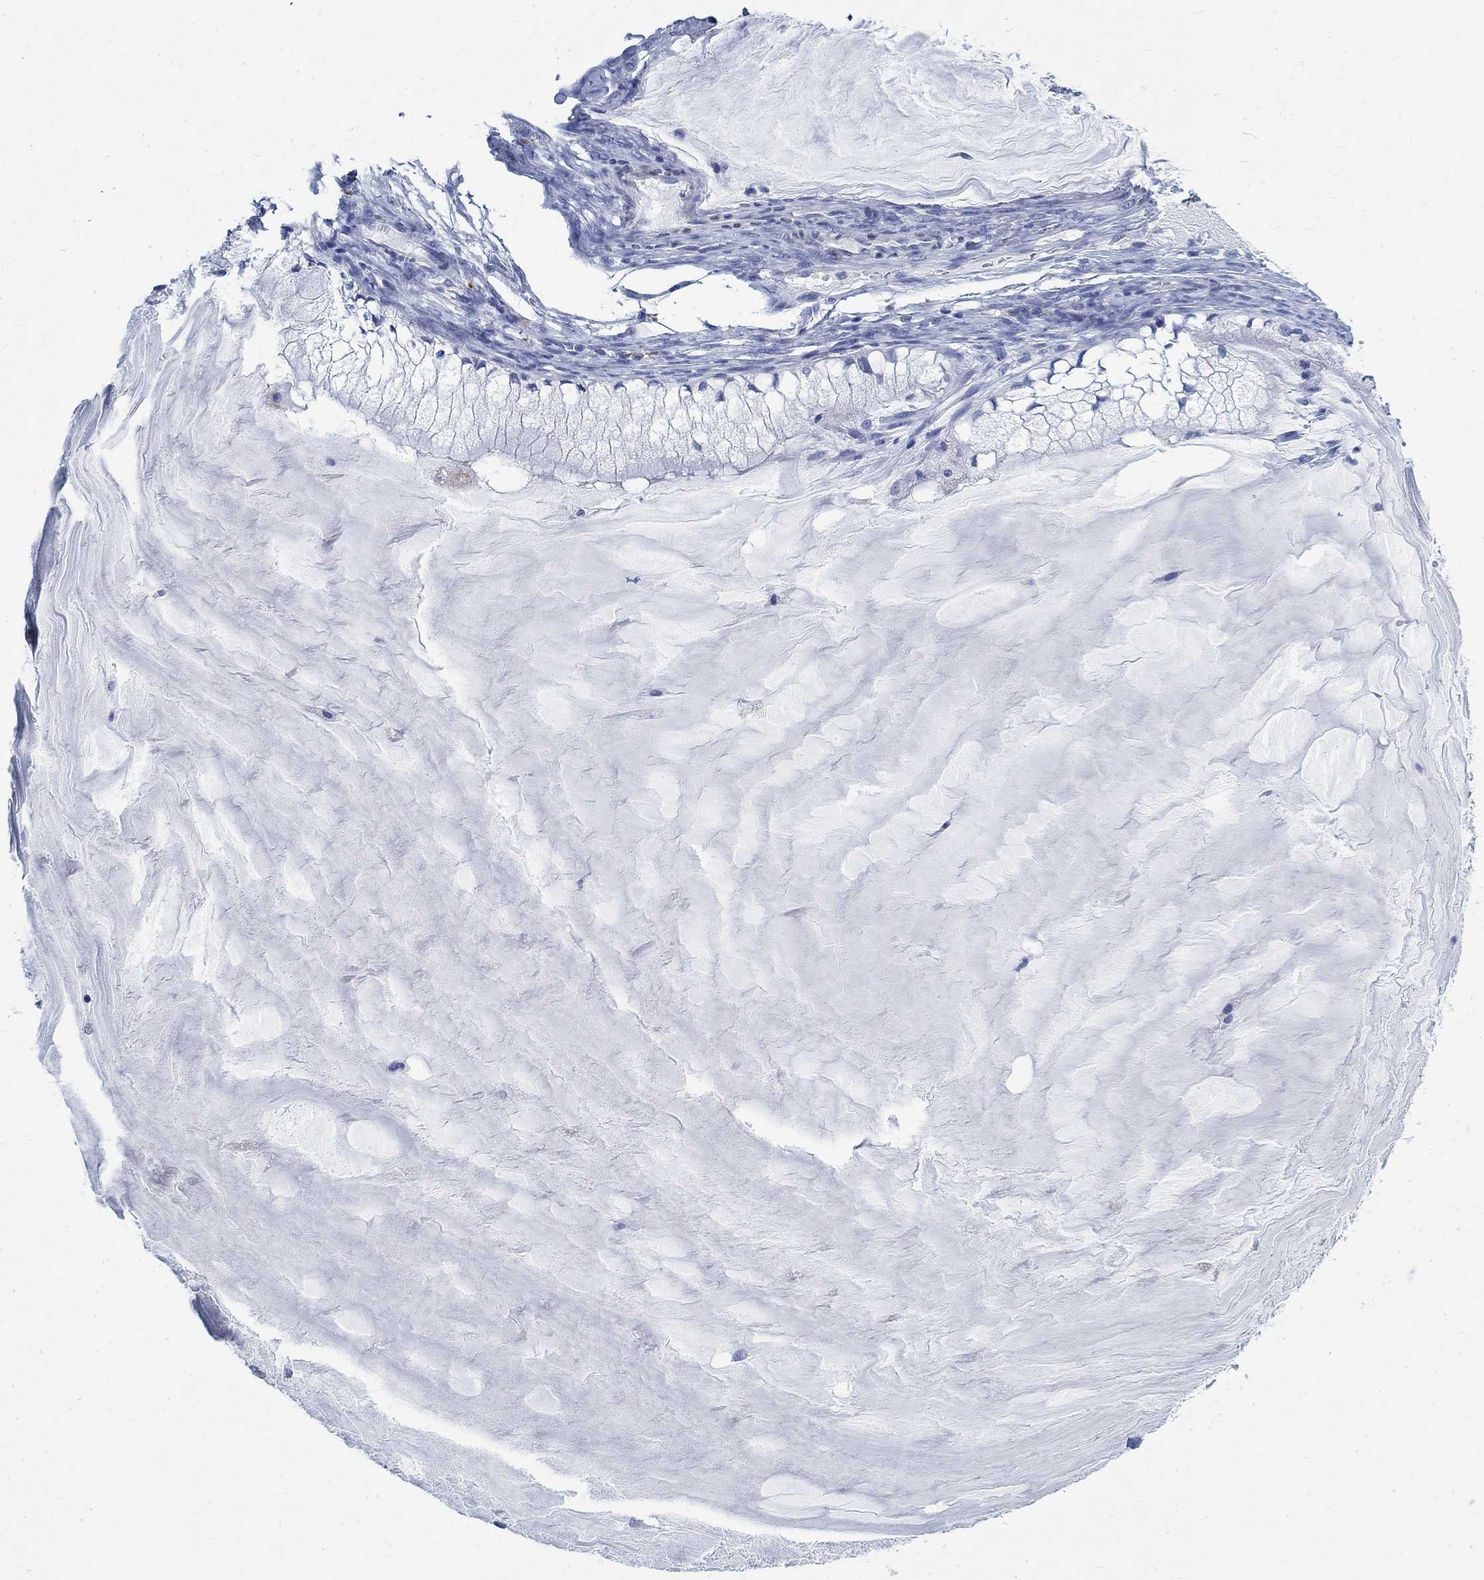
{"staining": {"intensity": "negative", "quantity": "none", "location": "none"}, "tissue": "ovarian cancer", "cell_type": "Tumor cells", "image_type": "cancer", "snomed": [{"axis": "morphology", "description": "Cystadenocarcinoma, mucinous, NOS"}, {"axis": "topography", "description": "Ovary"}], "caption": "Immunohistochemical staining of human ovarian cancer (mucinous cystadenocarcinoma) reveals no significant staining in tumor cells.", "gene": "RBM20", "patient": {"sex": "female", "age": 57}}